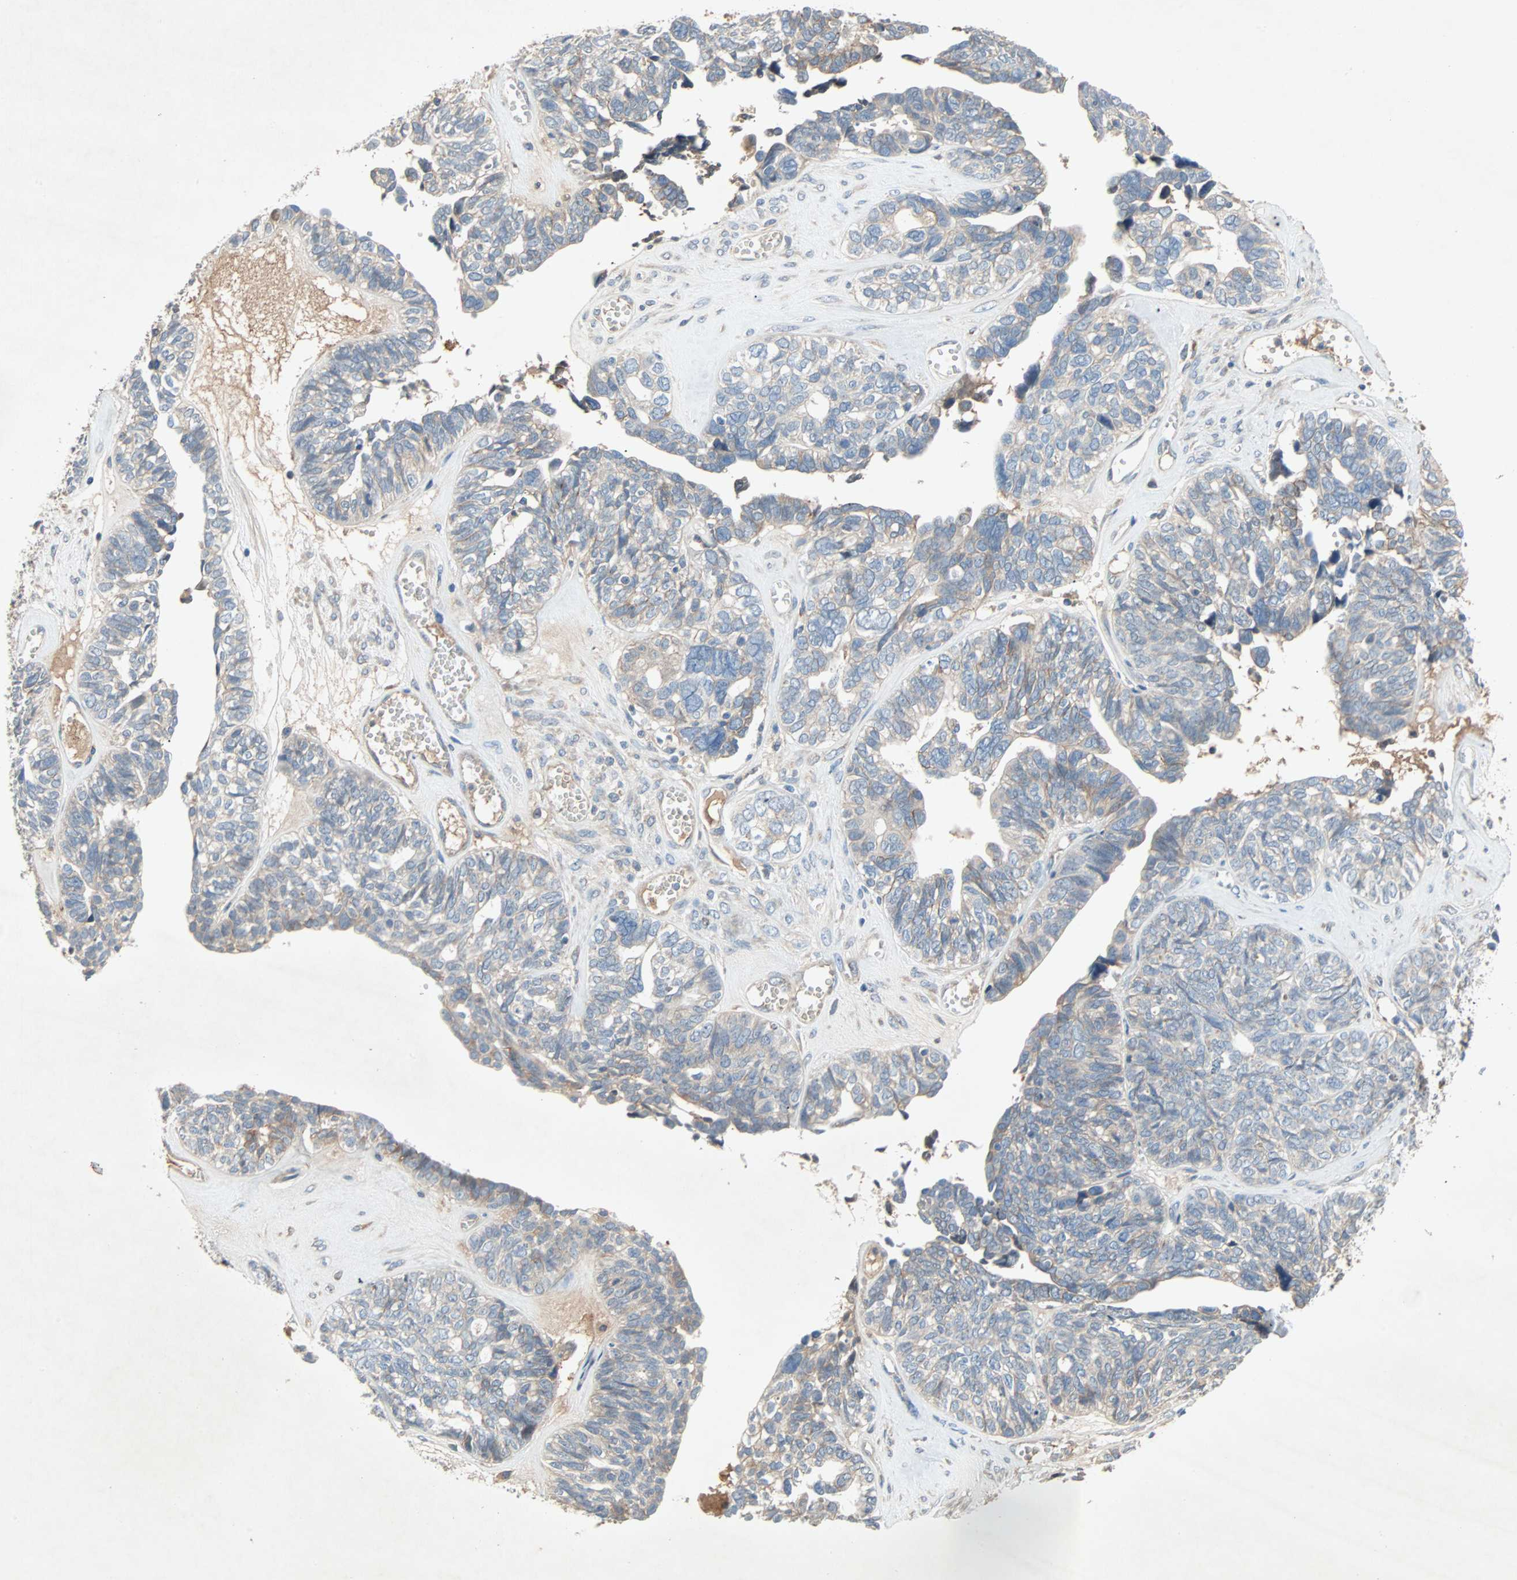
{"staining": {"intensity": "weak", "quantity": "25%-75%", "location": "cytoplasmic/membranous"}, "tissue": "ovarian cancer", "cell_type": "Tumor cells", "image_type": "cancer", "snomed": [{"axis": "morphology", "description": "Cystadenocarcinoma, serous, NOS"}, {"axis": "topography", "description": "Ovary"}], "caption": "A photomicrograph of human ovarian cancer stained for a protein shows weak cytoplasmic/membranous brown staining in tumor cells.", "gene": "XYLT1", "patient": {"sex": "female", "age": 79}}